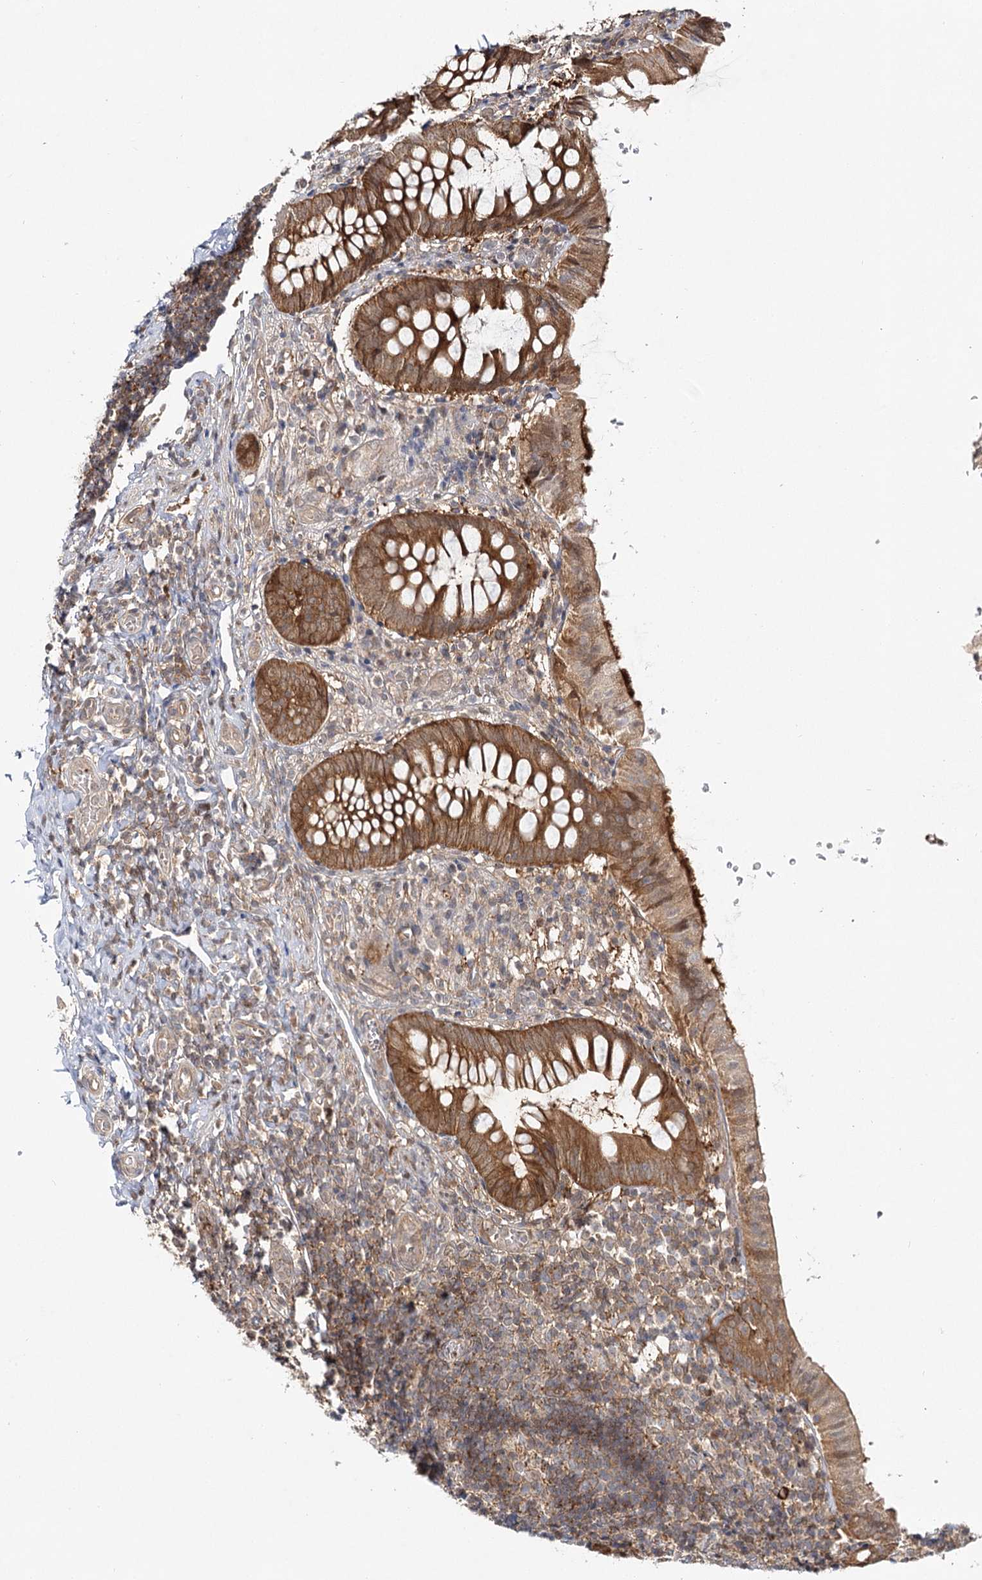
{"staining": {"intensity": "strong", "quantity": ">75%", "location": "cytoplasmic/membranous"}, "tissue": "appendix", "cell_type": "Glandular cells", "image_type": "normal", "snomed": [{"axis": "morphology", "description": "Normal tissue, NOS"}, {"axis": "topography", "description": "Appendix"}], "caption": "About >75% of glandular cells in normal human appendix display strong cytoplasmic/membranous protein staining as visualized by brown immunohistochemical staining.", "gene": "INPP4B", "patient": {"sex": "male", "age": 8}}